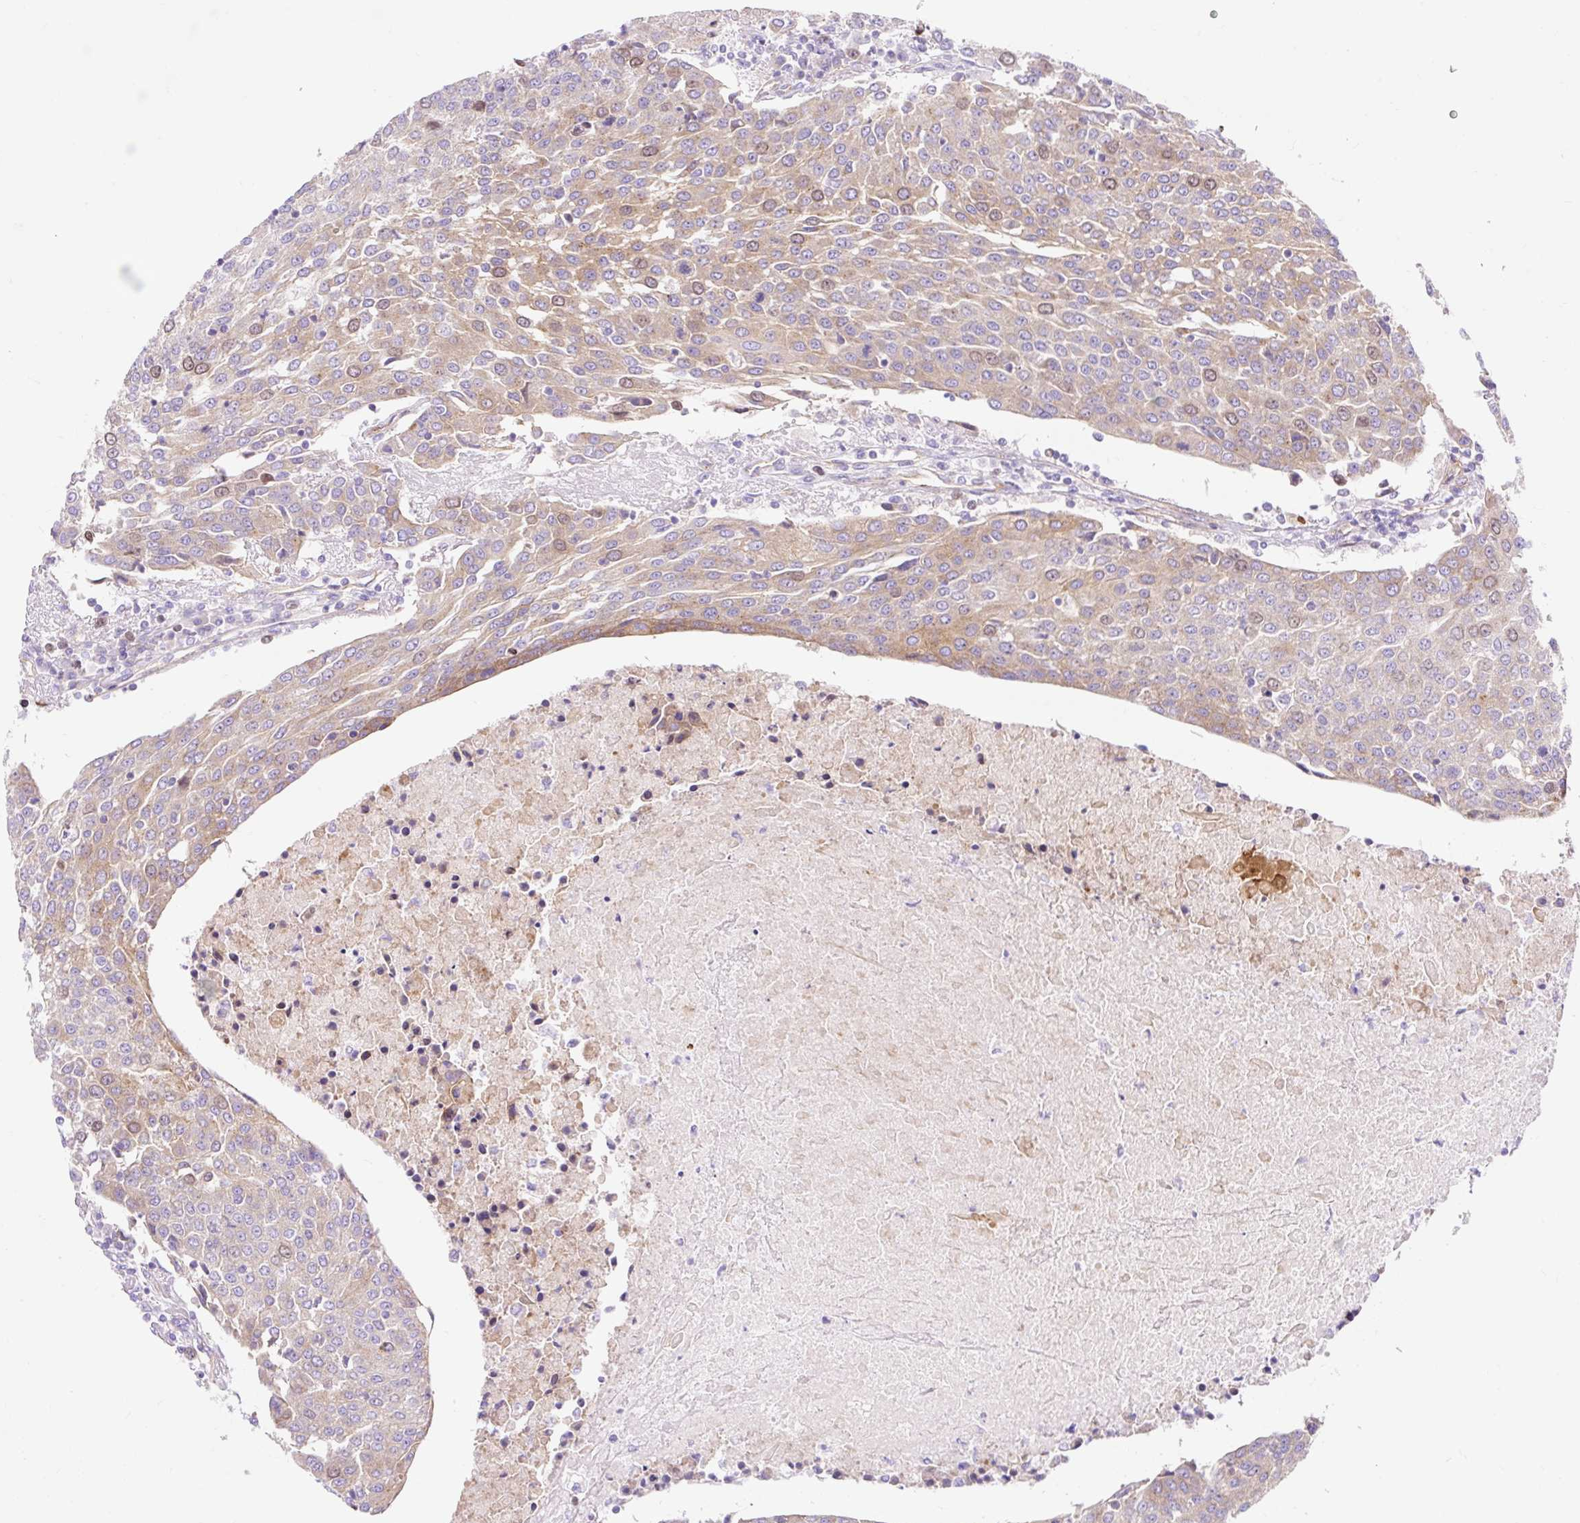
{"staining": {"intensity": "weak", "quantity": "25%-75%", "location": "cytoplasmic/membranous"}, "tissue": "urothelial cancer", "cell_type": "Tumor cells", "image_type": "cancer", "snomed": [{"axis": "morphology", "description": "Urothelial carcinoma, High grade"}, {"axis": "topography", "description": "Urinary bladder"}], "caption": "Immunohistochemistry (IHC) (DAB (3,3'-diaminobenzidine)) staining of human urothelial cancer reveals weak cytoplasmic/membranous protein expression in about 25%-75% of tumor cells. (DAB (3,3'-diaminobenzidine) IHC with brightfield microscopy, high magnification).", "gene": "HIP1R", "patient": {"sex": "female", "age": 85}}